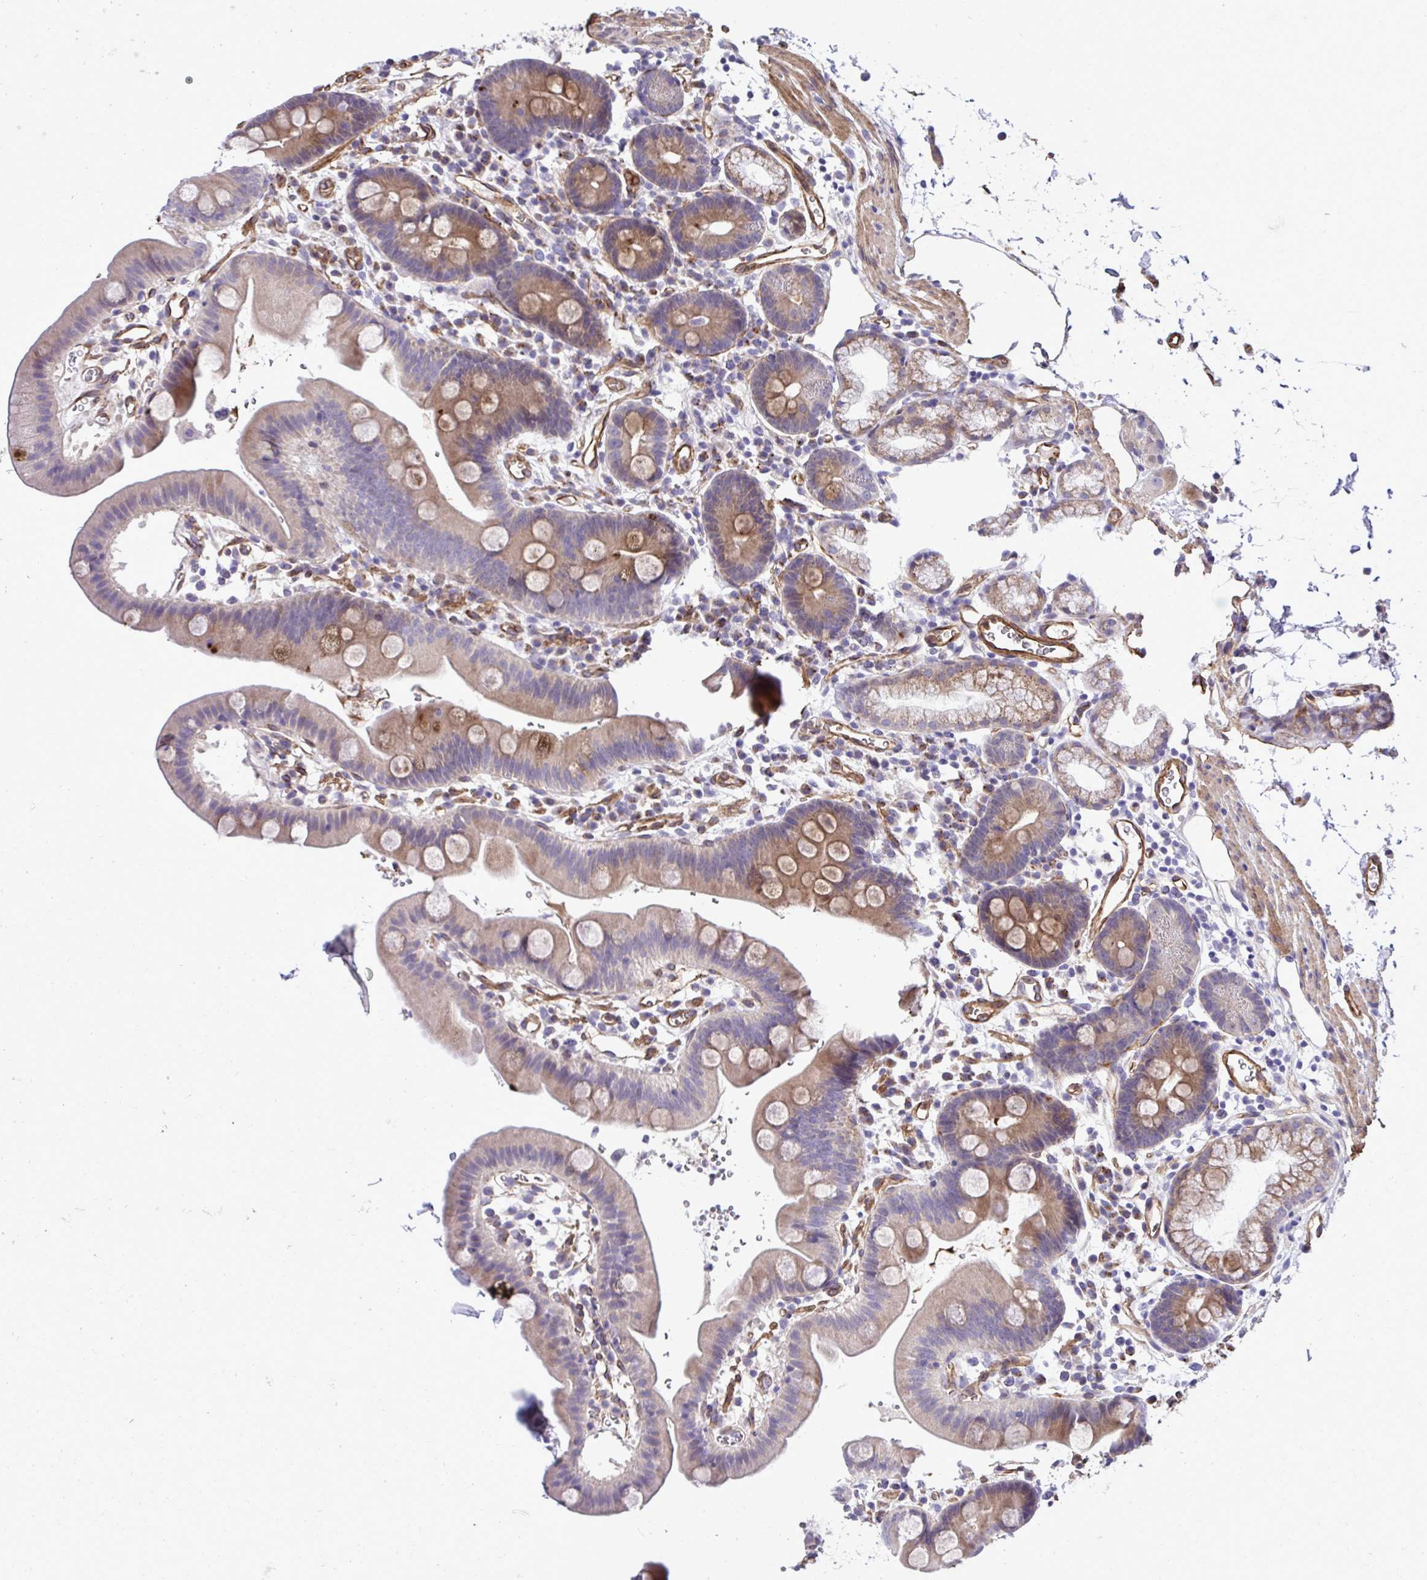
{"staining": {"intensity": "moderate", "quantity": "25%-75%", "location": "cytoplasmic/membranous"}, "tissue": "duodenum", "cell_type": "Glandular cells", "image_type": "normal", "snomed": [{"axis": "morphology", "description": "Normal tissue, NOS"}, {"axis": "topography", "description": "Duodenum"}], "caption": "Glandular cells show moderate cytoplasmic/membranous expression in approximately 25%-75% of cells in normal duodenum. (brown staining indicates protein expression, while blue staining denotes nuclei).", "gene": "TRIM52", "patient": {"sex": "male", "age": 59}}